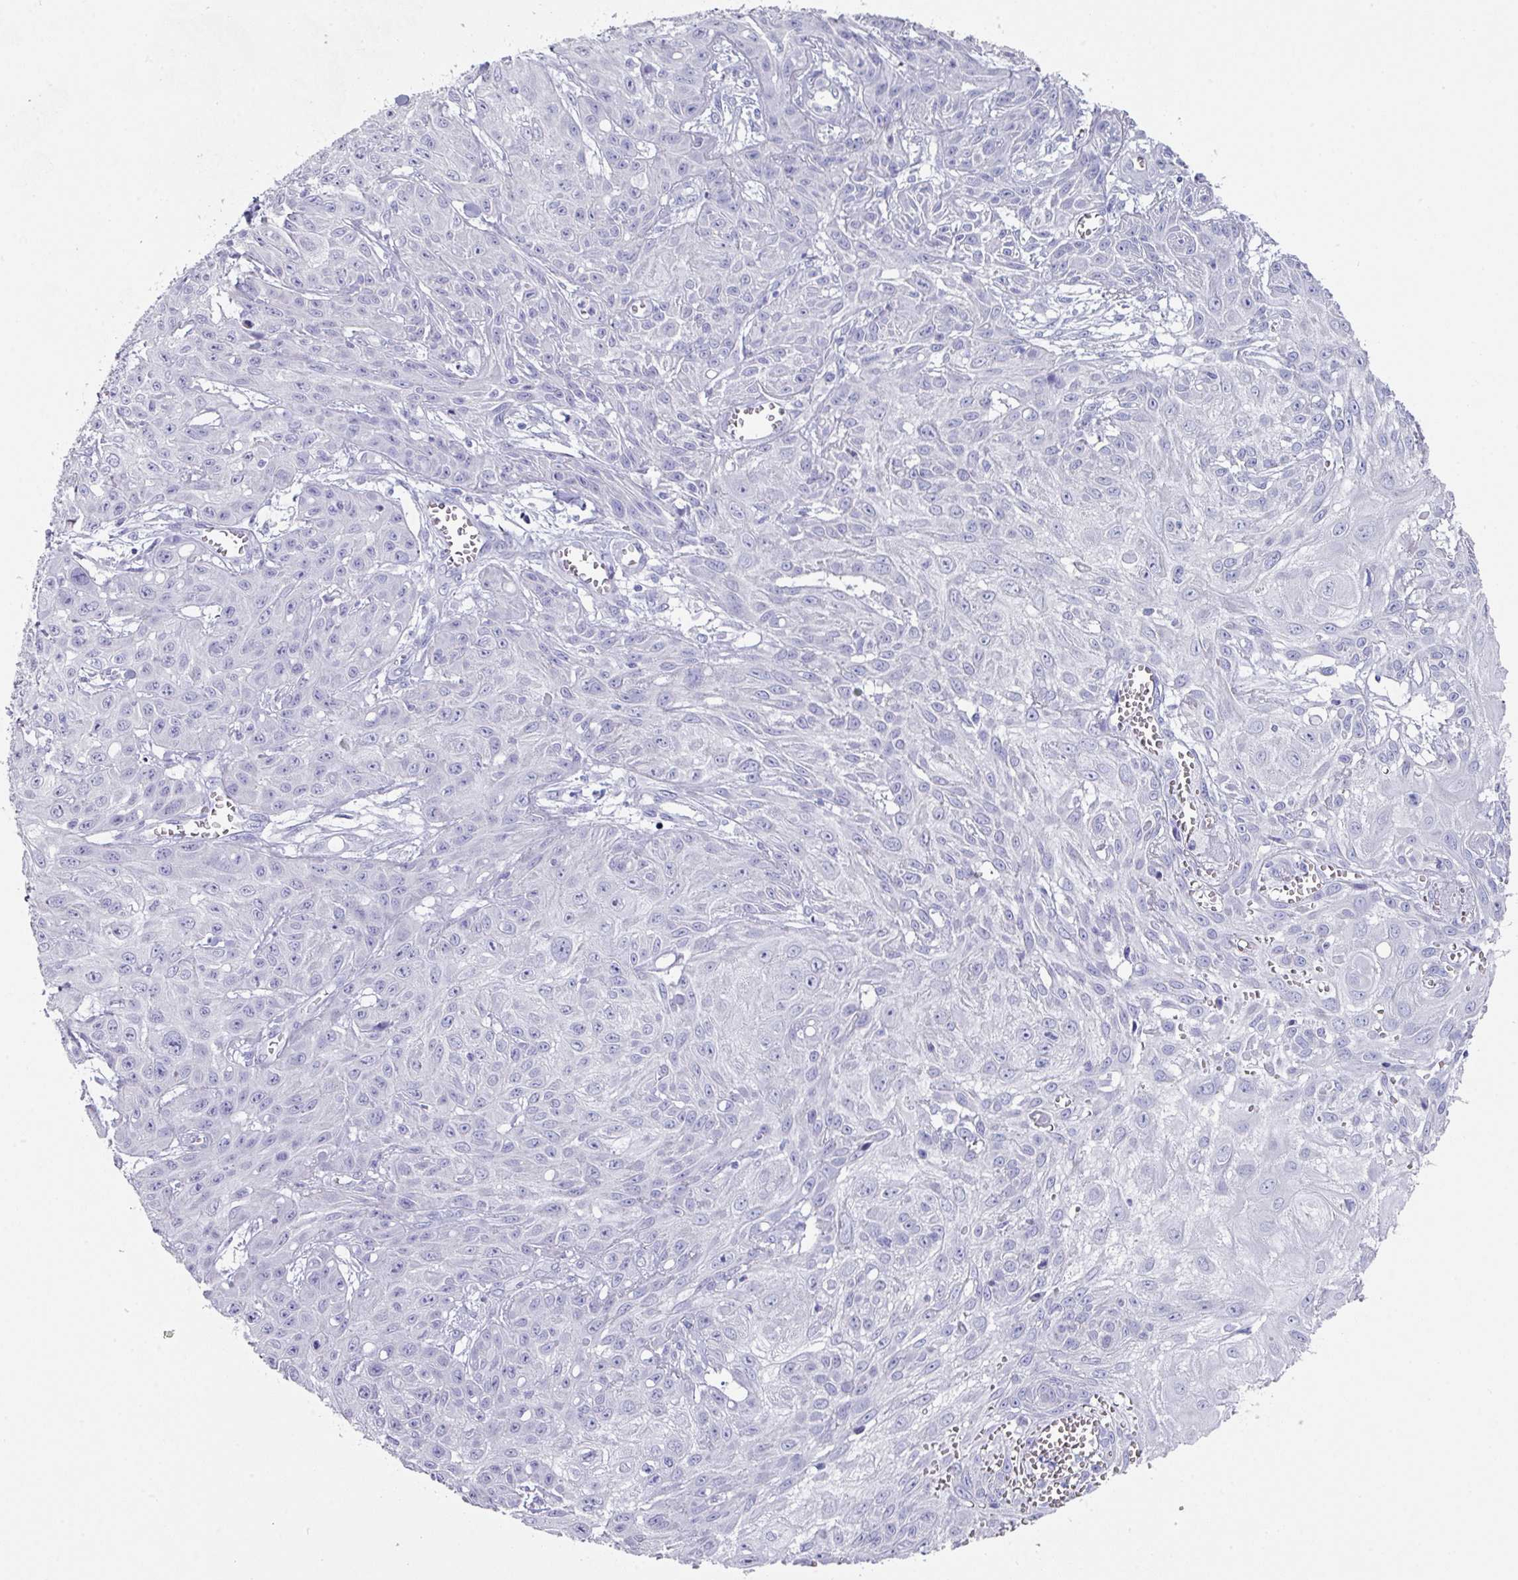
{"staining": {"intensity": "negative", "quantity": "none", "location": "none"}, "tissue": "skin cancer", "cell_type": "Tumor cells", "image_type": "cancer", "snomed": [{"axis": "morphology", "description": "Squamous cell carcinoma, NOS"}, {"axis": "topography", "description": "Skin"}, {"axis": "topography", "description": "Vulva"}], "caption": "Tumor cells show no significant protein positivity in skin cancer (squamous cell carcinoma).", "gene": "PEX10", "patient": {"sex": "female", "age": 71}}